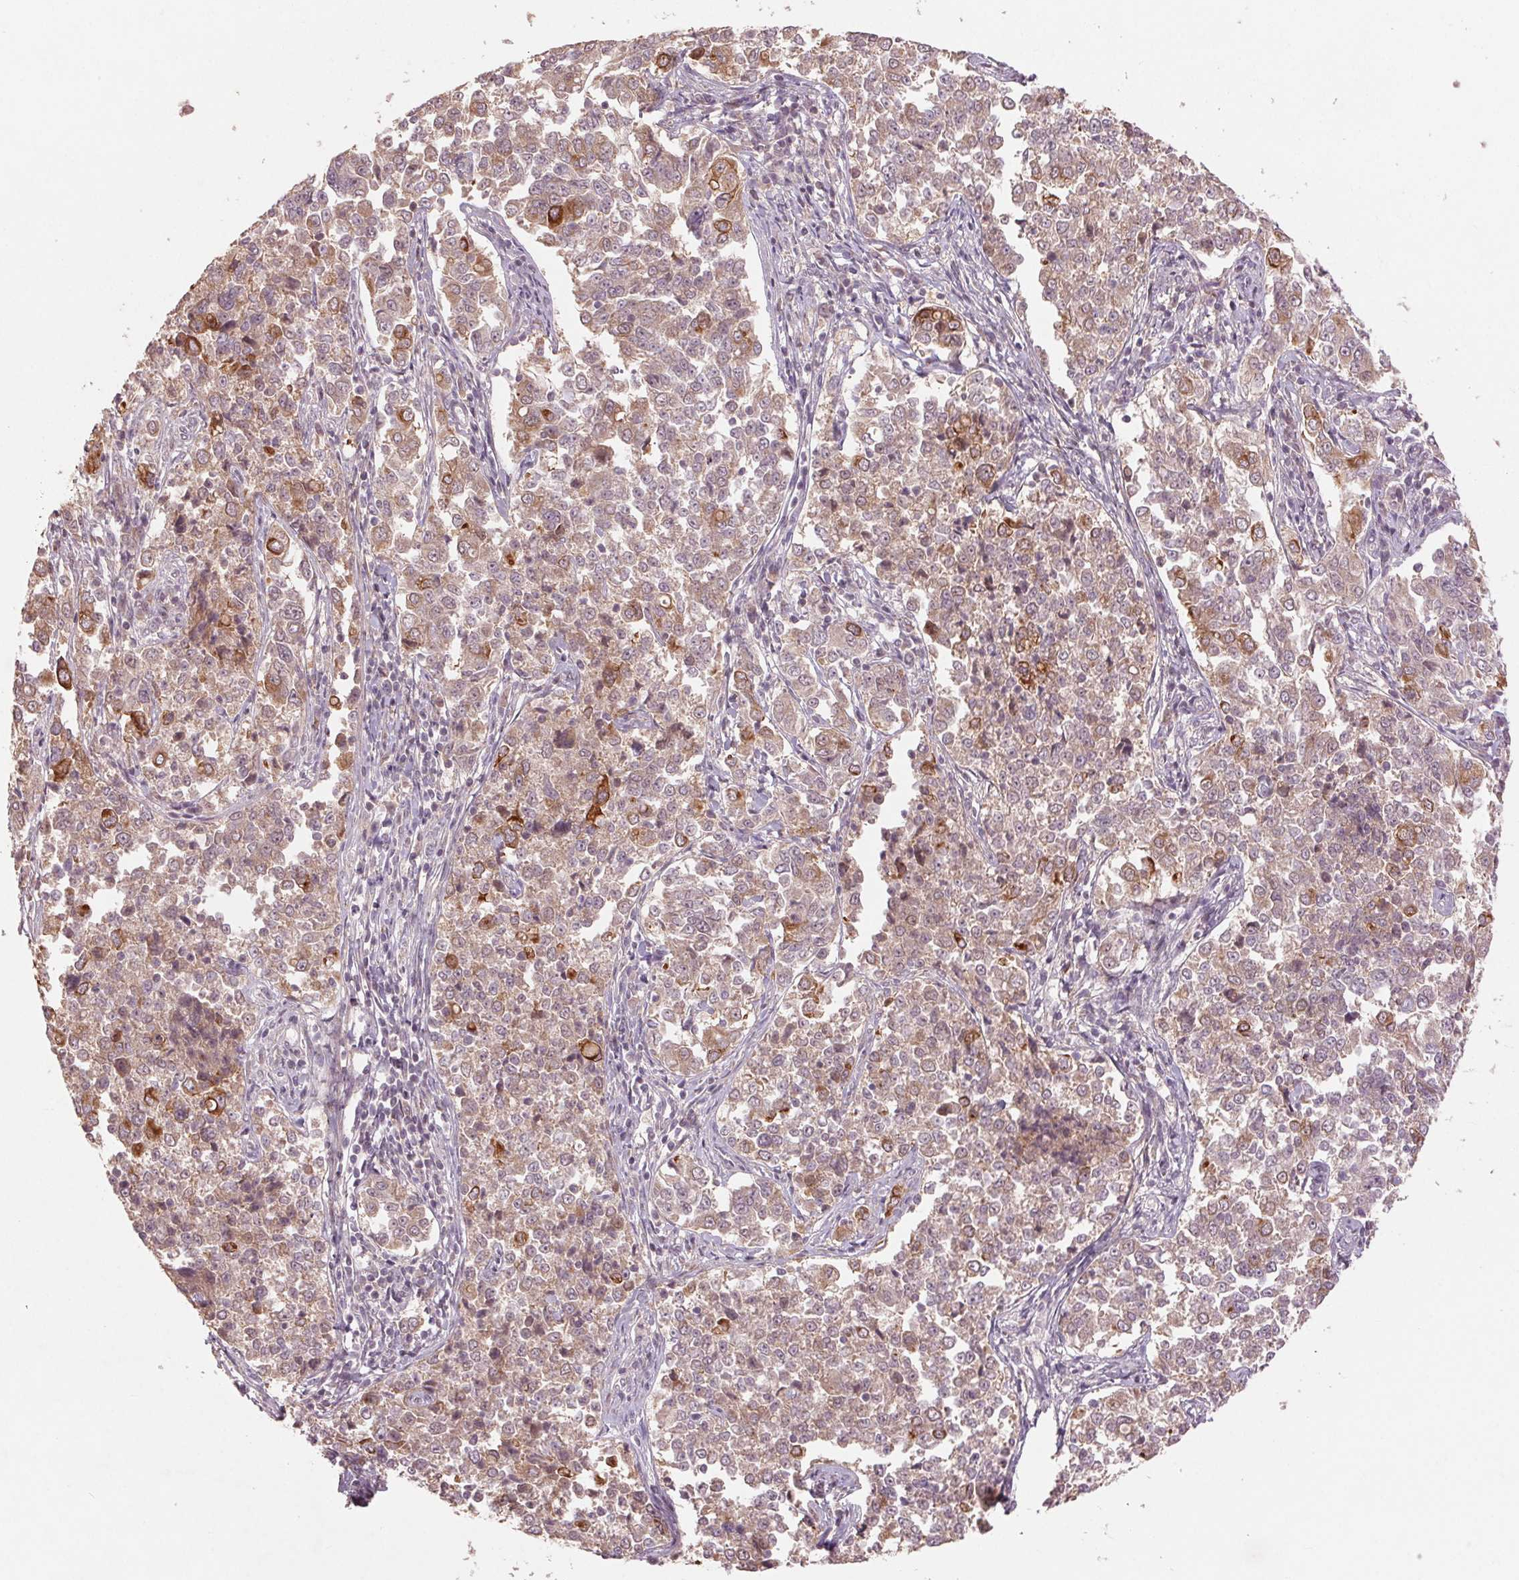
{"staining": {"intensity": "weak", "quantity": ">75%", "location": "cytoplasmic/membranous"}, "tissue": "endometrial cancer", "cell_type": "Tumor cells", "image_type": "cancer", "snomed": [{"axis": "morphology", "description": "Adenocarcinoma, NOS"}, {"axis": "topography", "description": "Endometrium"}], "caption": "DAB (3,3'-diaminobenzidine) immunohistochemical staining of human adenocarcinoma (endometrial) exhibits weak cytoplasmic/membranous protein staining in about >75% of tumor cells.", "gene": "SMLR1", "patient": {"sex": "female", "age": 43}}